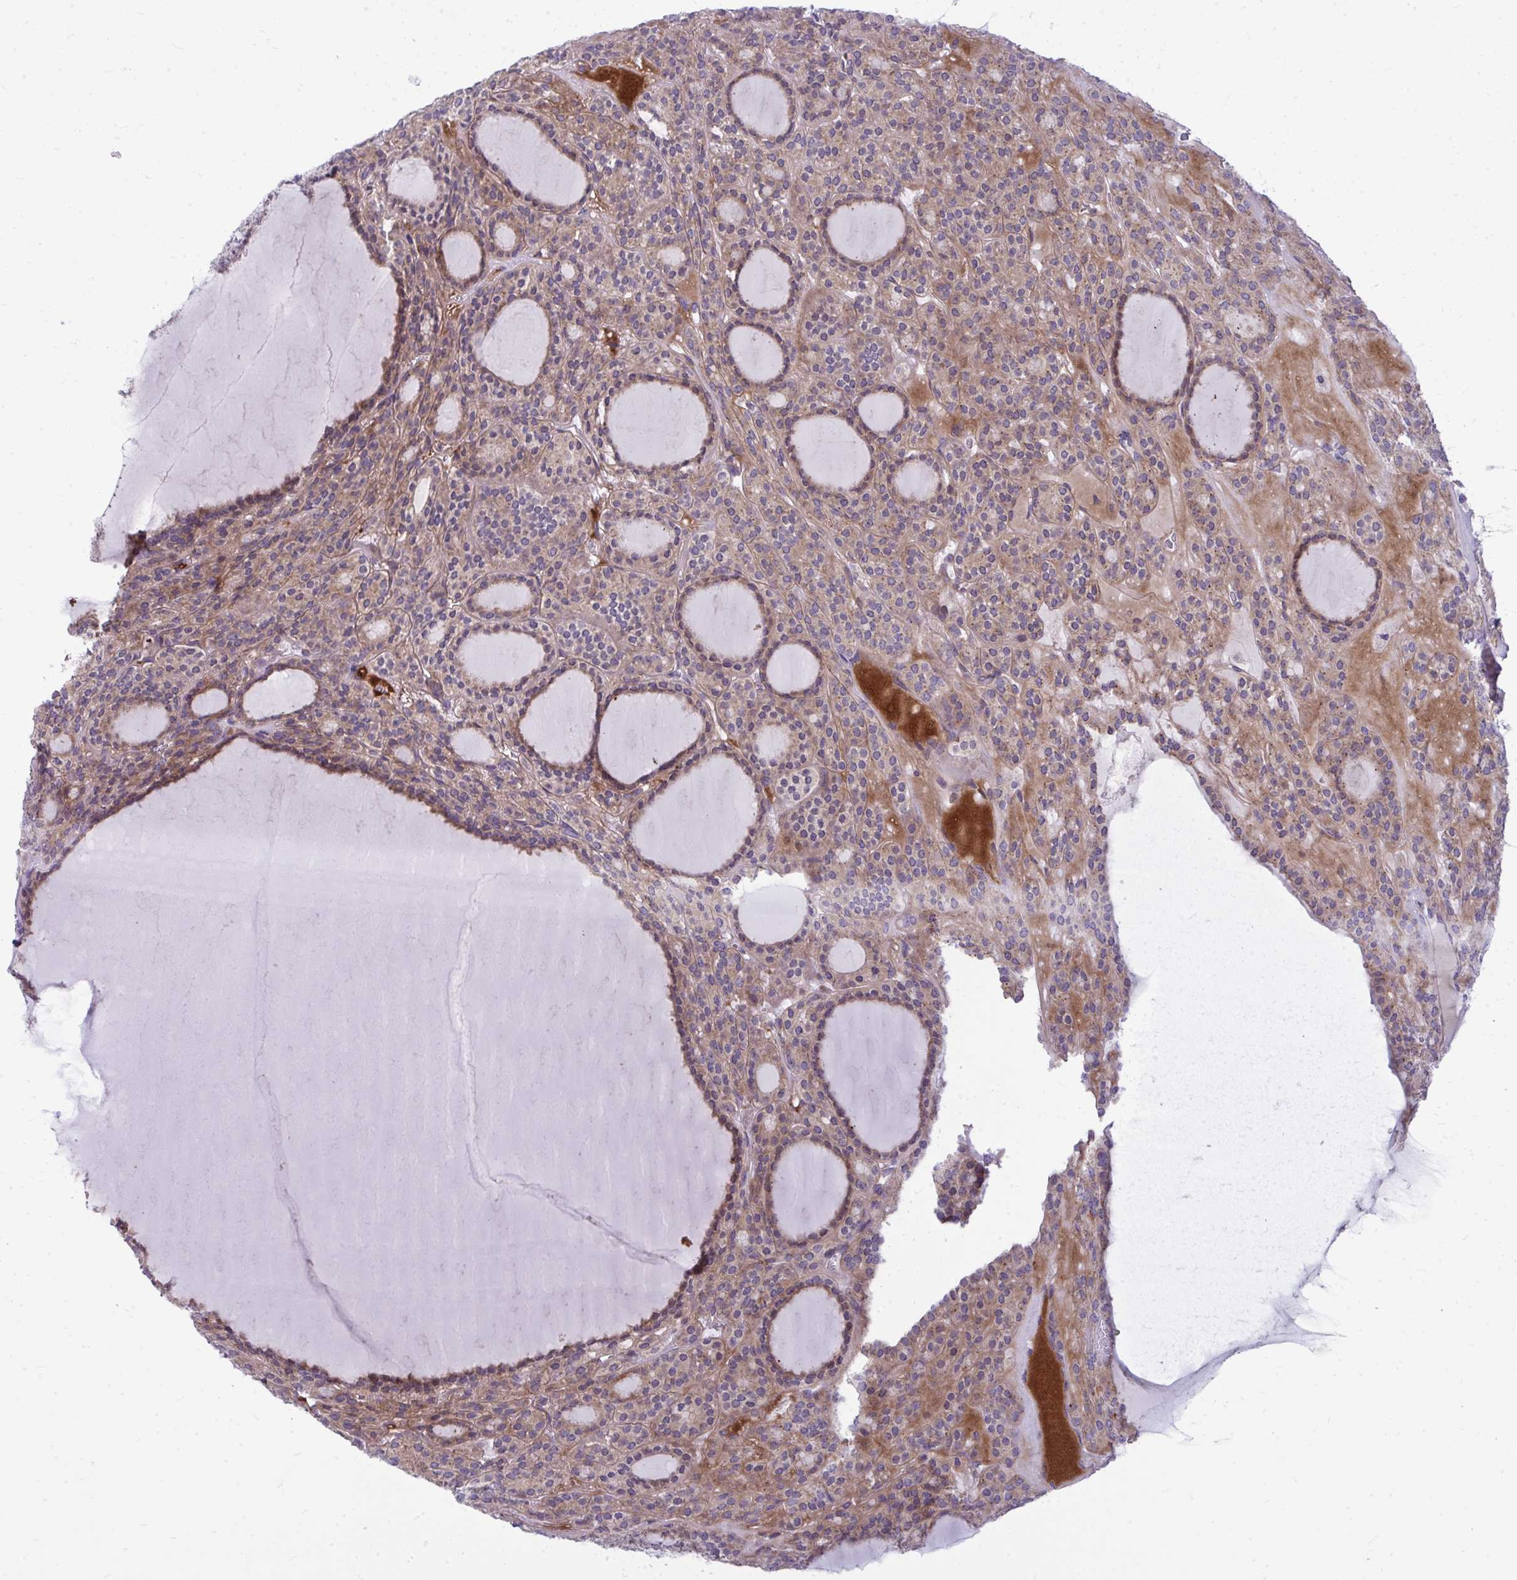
{"staining": {"intensity": "moderate", "quantity": ">75%", "location": "cytoplasmic/membranous"}, "tissue": "thyroid cancer", "cell_type": "Tumor cells", "image_type": "cancer", "snomed": [{"axis": "morphology", "description": "Follicular adenoma carcinoma, NOS"}, {"axis": "topography", "description": "Thyroid gland"}], "caption": "Immunohistochemistry histopathology image of human follicular adenoma carcinoma (thyroid) stained for a protein (brown), which shows medium levels of moderate cytoplasmic/membranous positivity in approximately >75% of tumor cells.", "gene": "GFPT2", "patient": {"sex": "female", "age": 63}}